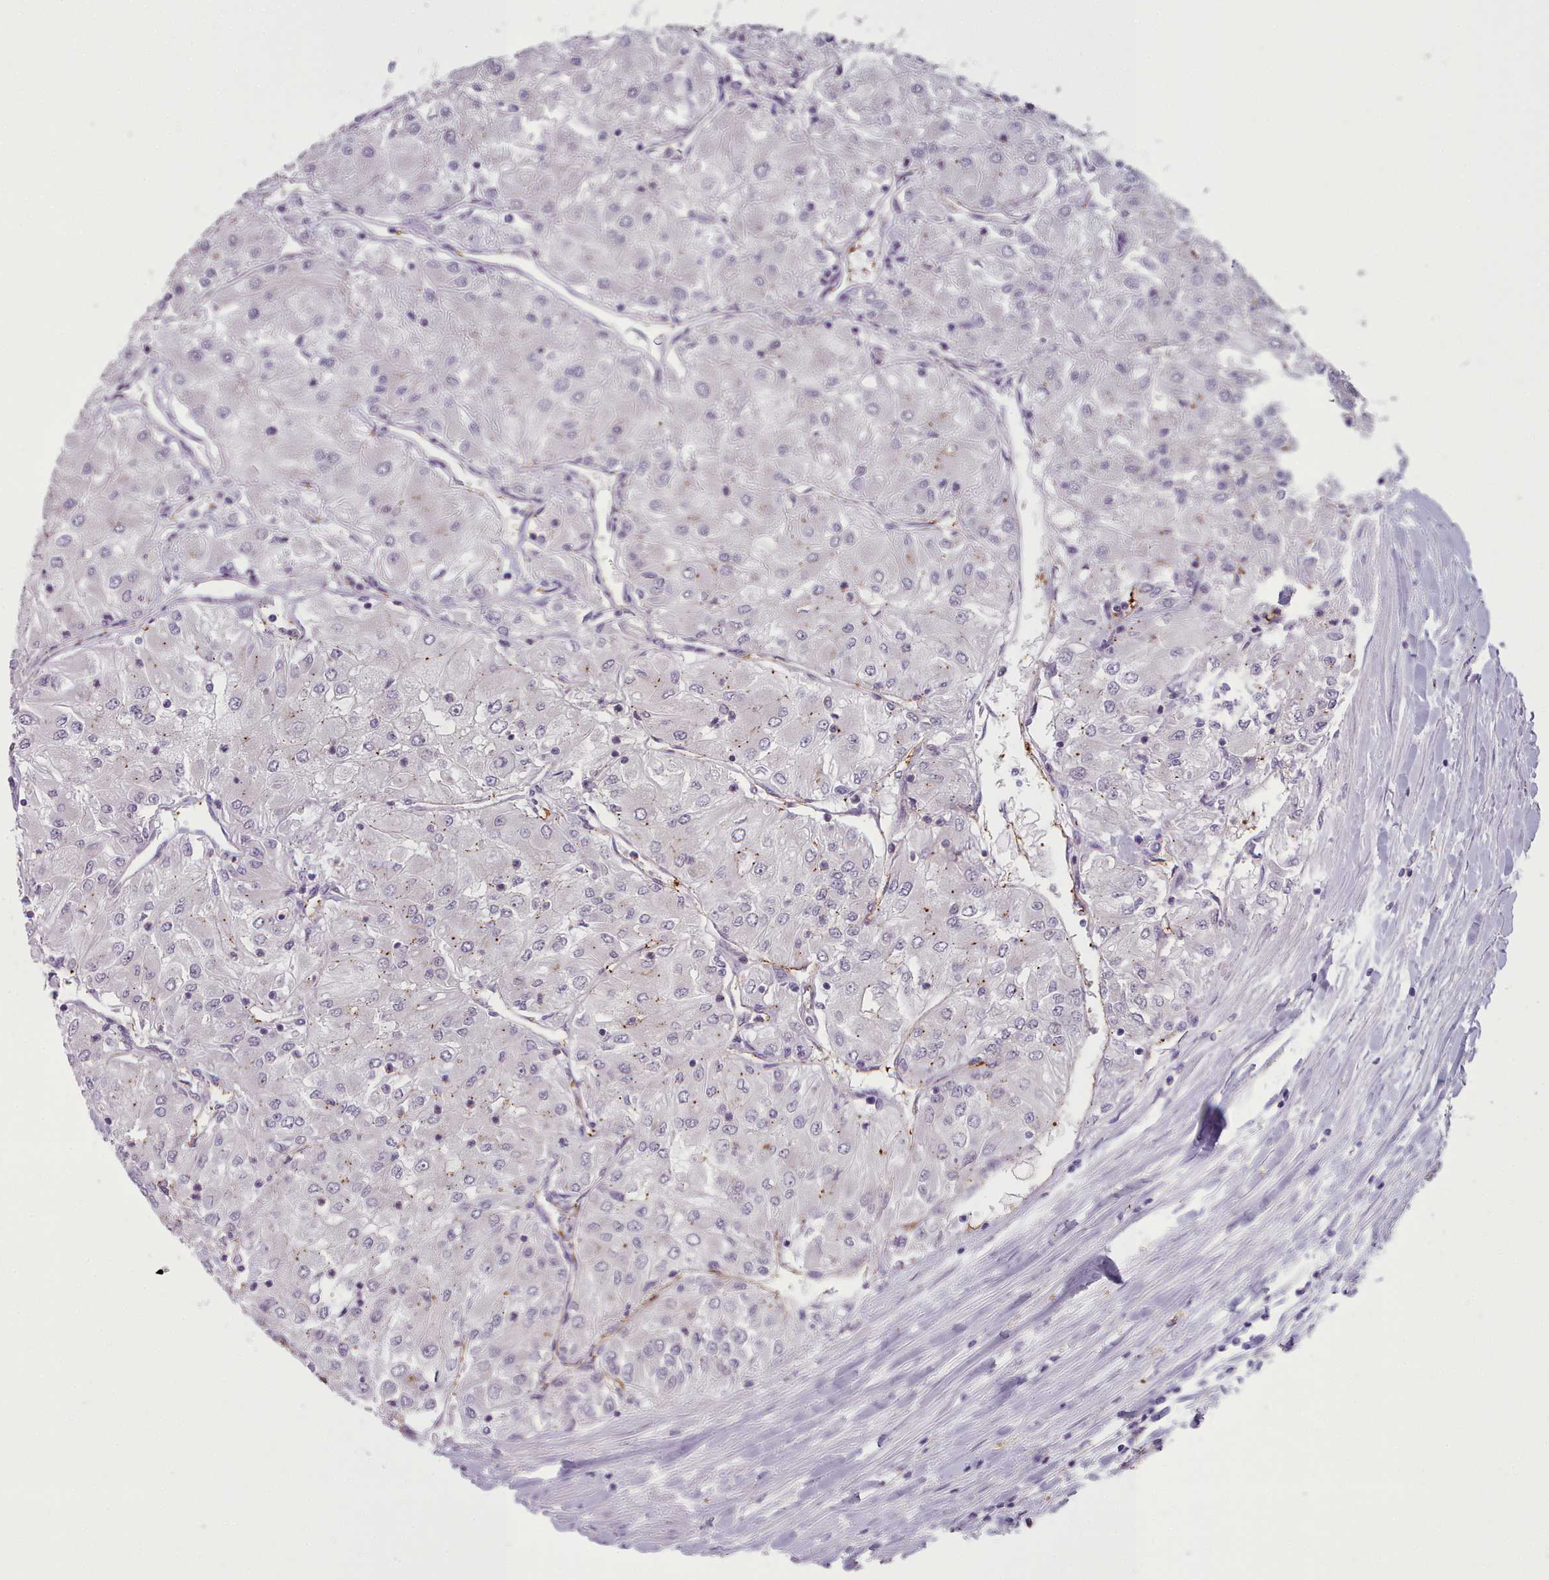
{"staining": {"intensity": "negative", "quantity": "none", "location": "none"}, "tissue": "renal cancer", "cell_type": "Tumor cells", "image_type": "cancer", "snomed": [{"axis": "morphology", "description": "Adenocarcinoma, NOS"}, {"axis": "topography", "description": "Kidney"}], "caption": "High power microscopy photomicrograph of an immunohistochemistry (IHC) histopathology image of adenocarcinoma (renal), revealing no significant staining in tumor cells.", "gene": "CD300LF", "patient": {"sex": "male", "age": 80}}